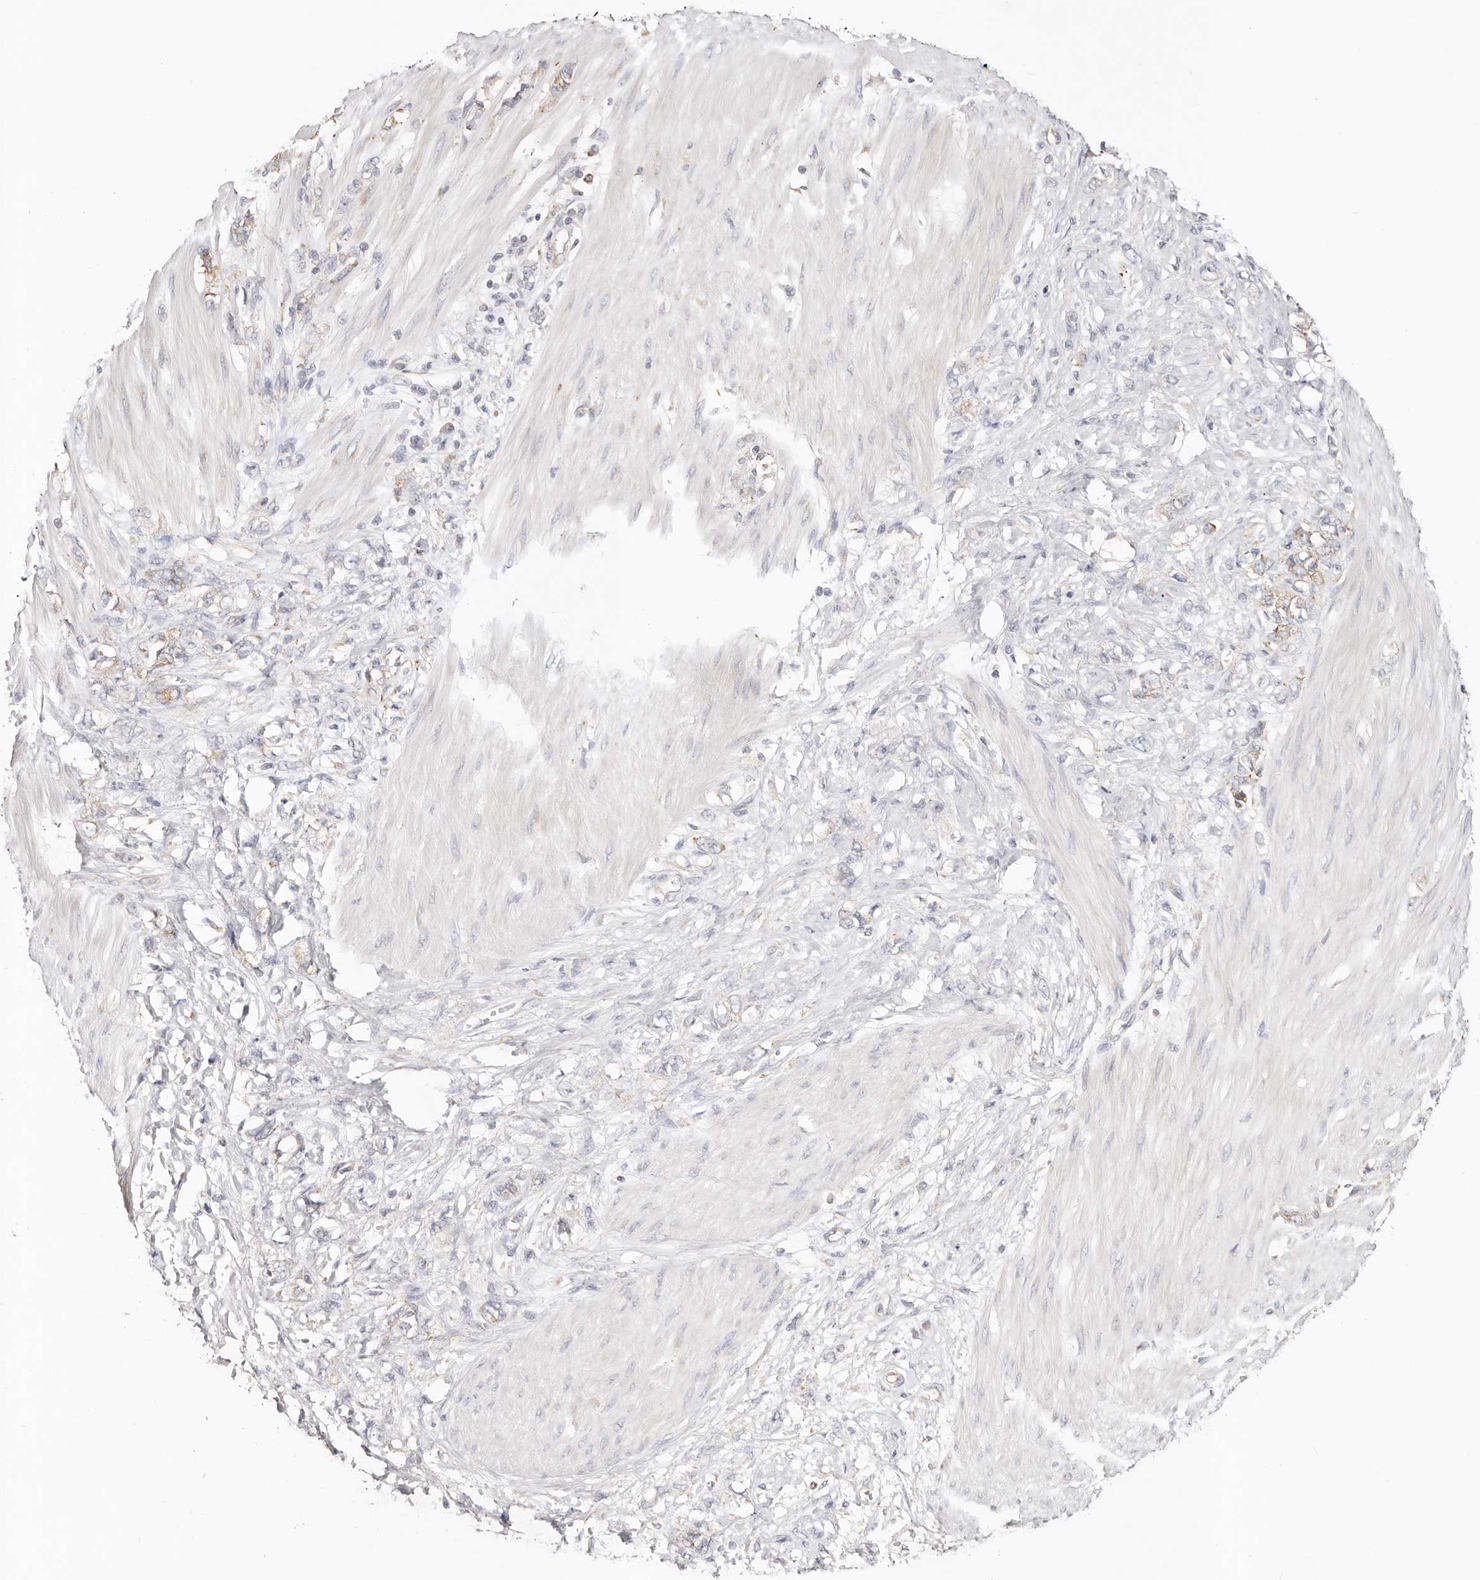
{"staining": {"intensity": "weak", "quantity": "<25%", "location": "cytoplasmic/membranous"}, "tissue": "stomach cancer", "cell_type": "Tumor cells", "image_type": "cancer", "snomed": [{"axis": "morphology", "description": "Adenocarcinoma, NOS"}, {"axis": "topography", "description": "Stomach"}], "caption": "Tumor cells are negative for protein expression in human stomach cancer (adenocarcinoma). (Immunohistochemistry (ihc), brightfield microscopy, high magnification).", "gene": "GNA13", "patient": {"sex": "female", "age": 76}}